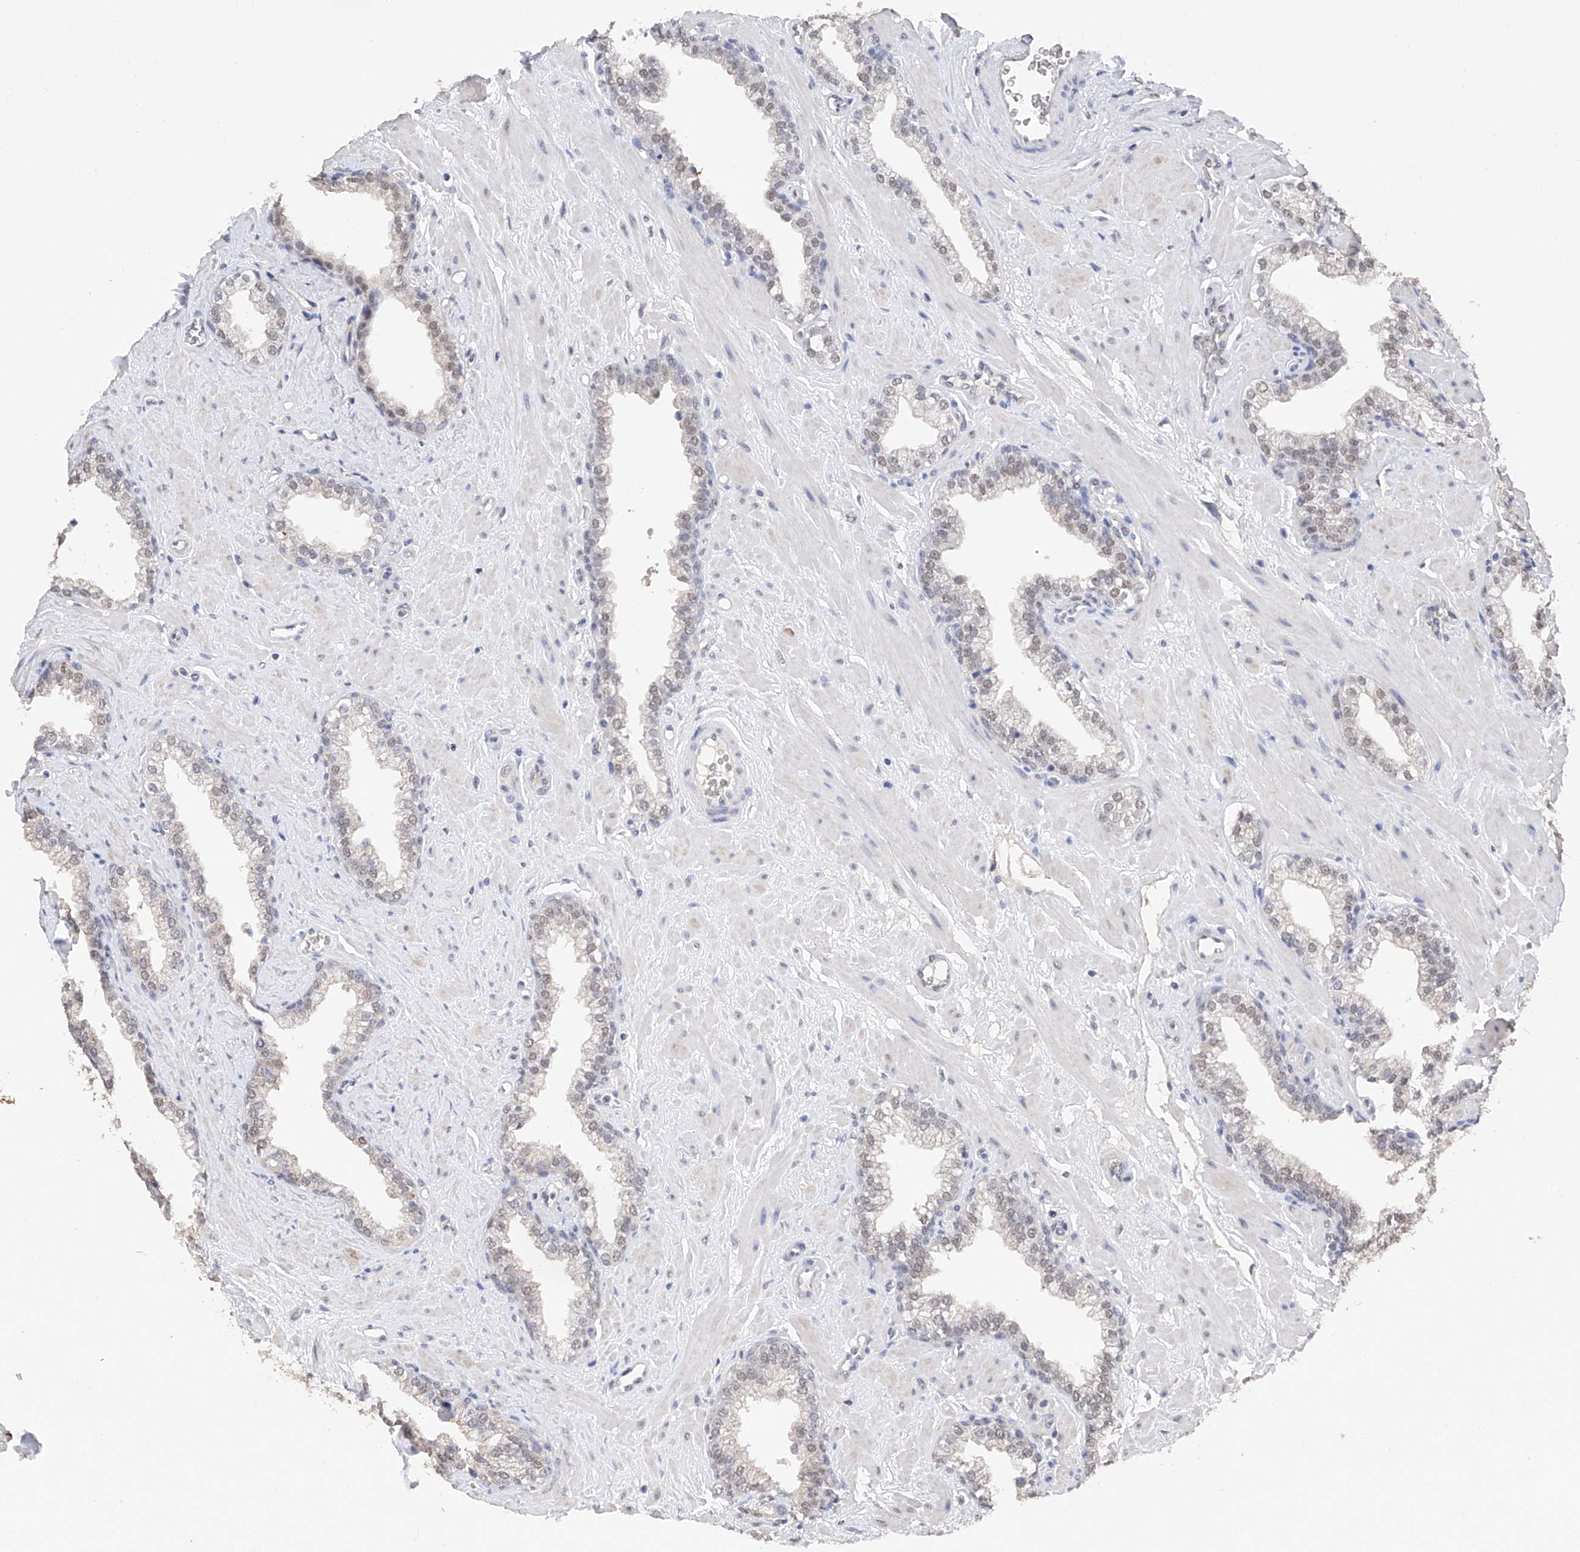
{"staining": {"intensity": "weak", "quantity": "25%-75%", "location": "nuclear"}, "tissue": "prostate", "cell_type": "Glandular cells", "image_type": "normal", "snomed": [{"axis": "morphology", "description": "Normal tissue, NOS"}, {"axis": "morphology", "description": "Urothelial carcinoma, Low grade"}, {"axis": "topography", "description": "Urinary bladder"}, {"axis": "topography", "description": "Prostate"}], "caption": "Immunohistochemical staining of normal prostate displays 25%-75% levels of weak nuclear protein positivity in approximately 25%-75% of glandular cells.", "gene": "DMAP1", "patient": {"sex": "male", "age": 60}}